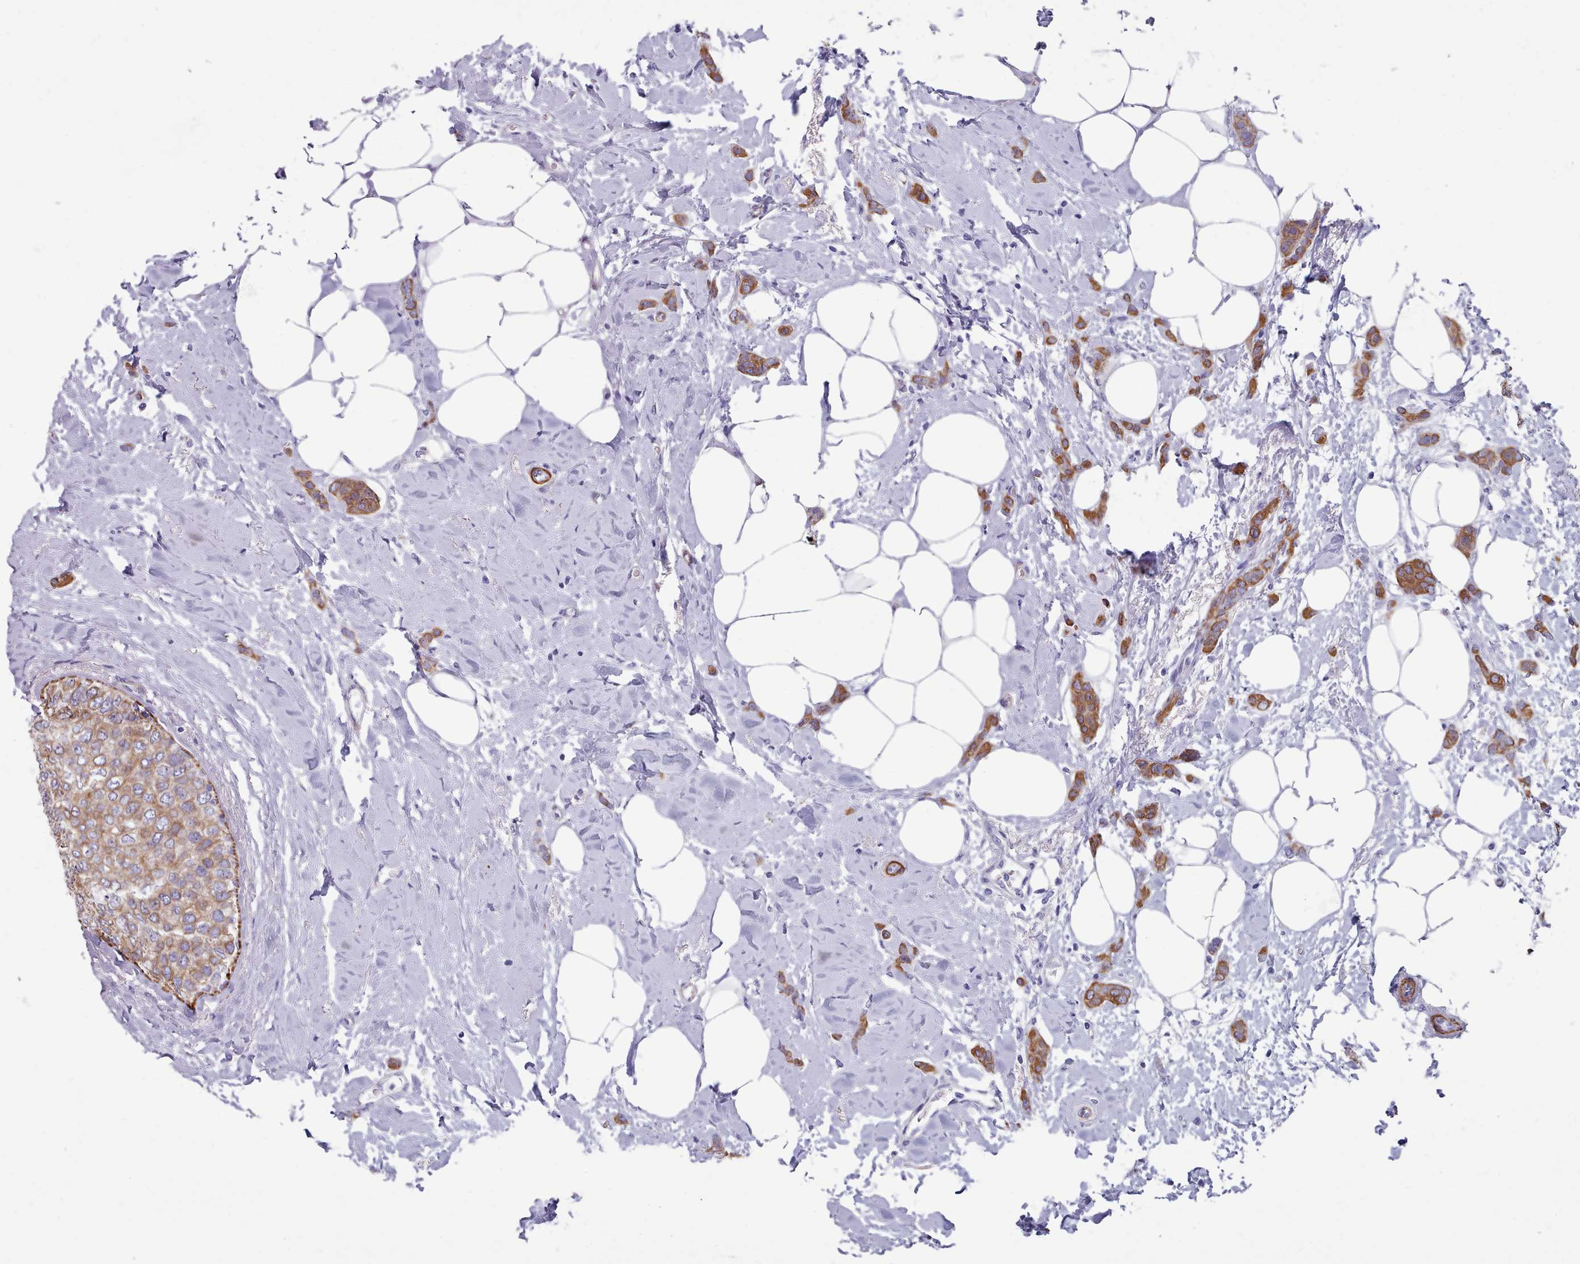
{"staining": {"intensity": "strong", "quantity": ">75%", "location": "cytoplasmic/membranous"}, "tissue": "breast cancer", "cell_type": "Tumor cells", "image_type": "cancer", "snomed": [{"axis": "morphology", "description": "Duct carcinoma"}, {"axis": "topography", "description": "Breast"}], "caption": "A micrograph of human breast cancer (infiltrating ductal carcinoma) stained for a protein shows strong cytoplasmic/membranous brown staining in tumor cells.", "gene": "FPGS", "patient": {"sex": "female", "age": 72}}